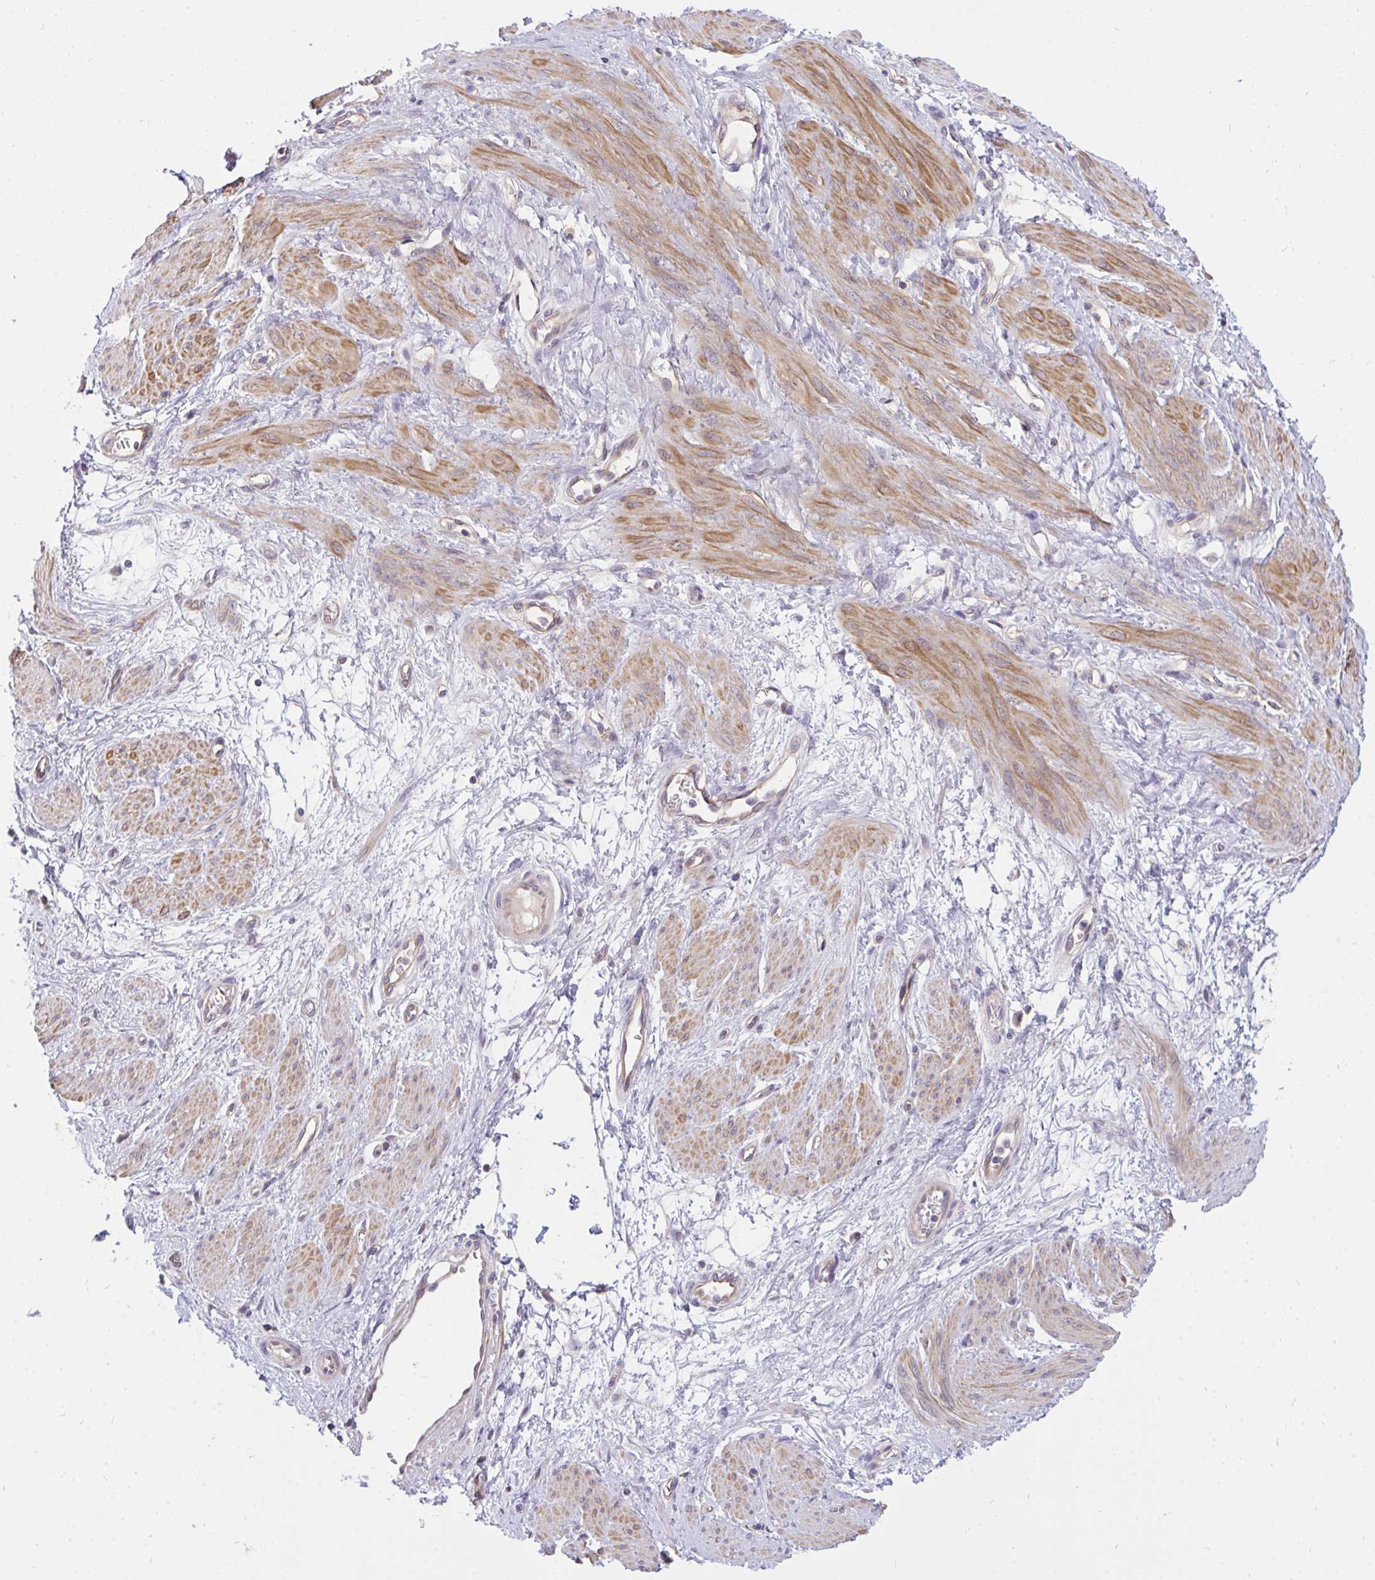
{"staining": {"intensity": "moderate", "quantity": "25%-75%", "location": "cytoplasmic/membranous"}, "tissue": "smooth muscle", "cell_type": "Smooth muscle cells", "image_type": "normal", "snomed": [{"axis": "morphology", "description": "Normal tissue, NOS"}, {"axis": "topography", "description": "Smooth muscle"}, {"axis": "topography", "description": "Uterus"}], "caption": "This photomicrograph shows unremarkable smooth muscle stained with IHC to label a protein in brown. The cytoplasmic/membranous of smooth muscle cells show moderate positivity for the protein. Nuclei are counter-stained blue.", "gene": "C19orf54", "patient": {"sex": "female", "age": 39}}